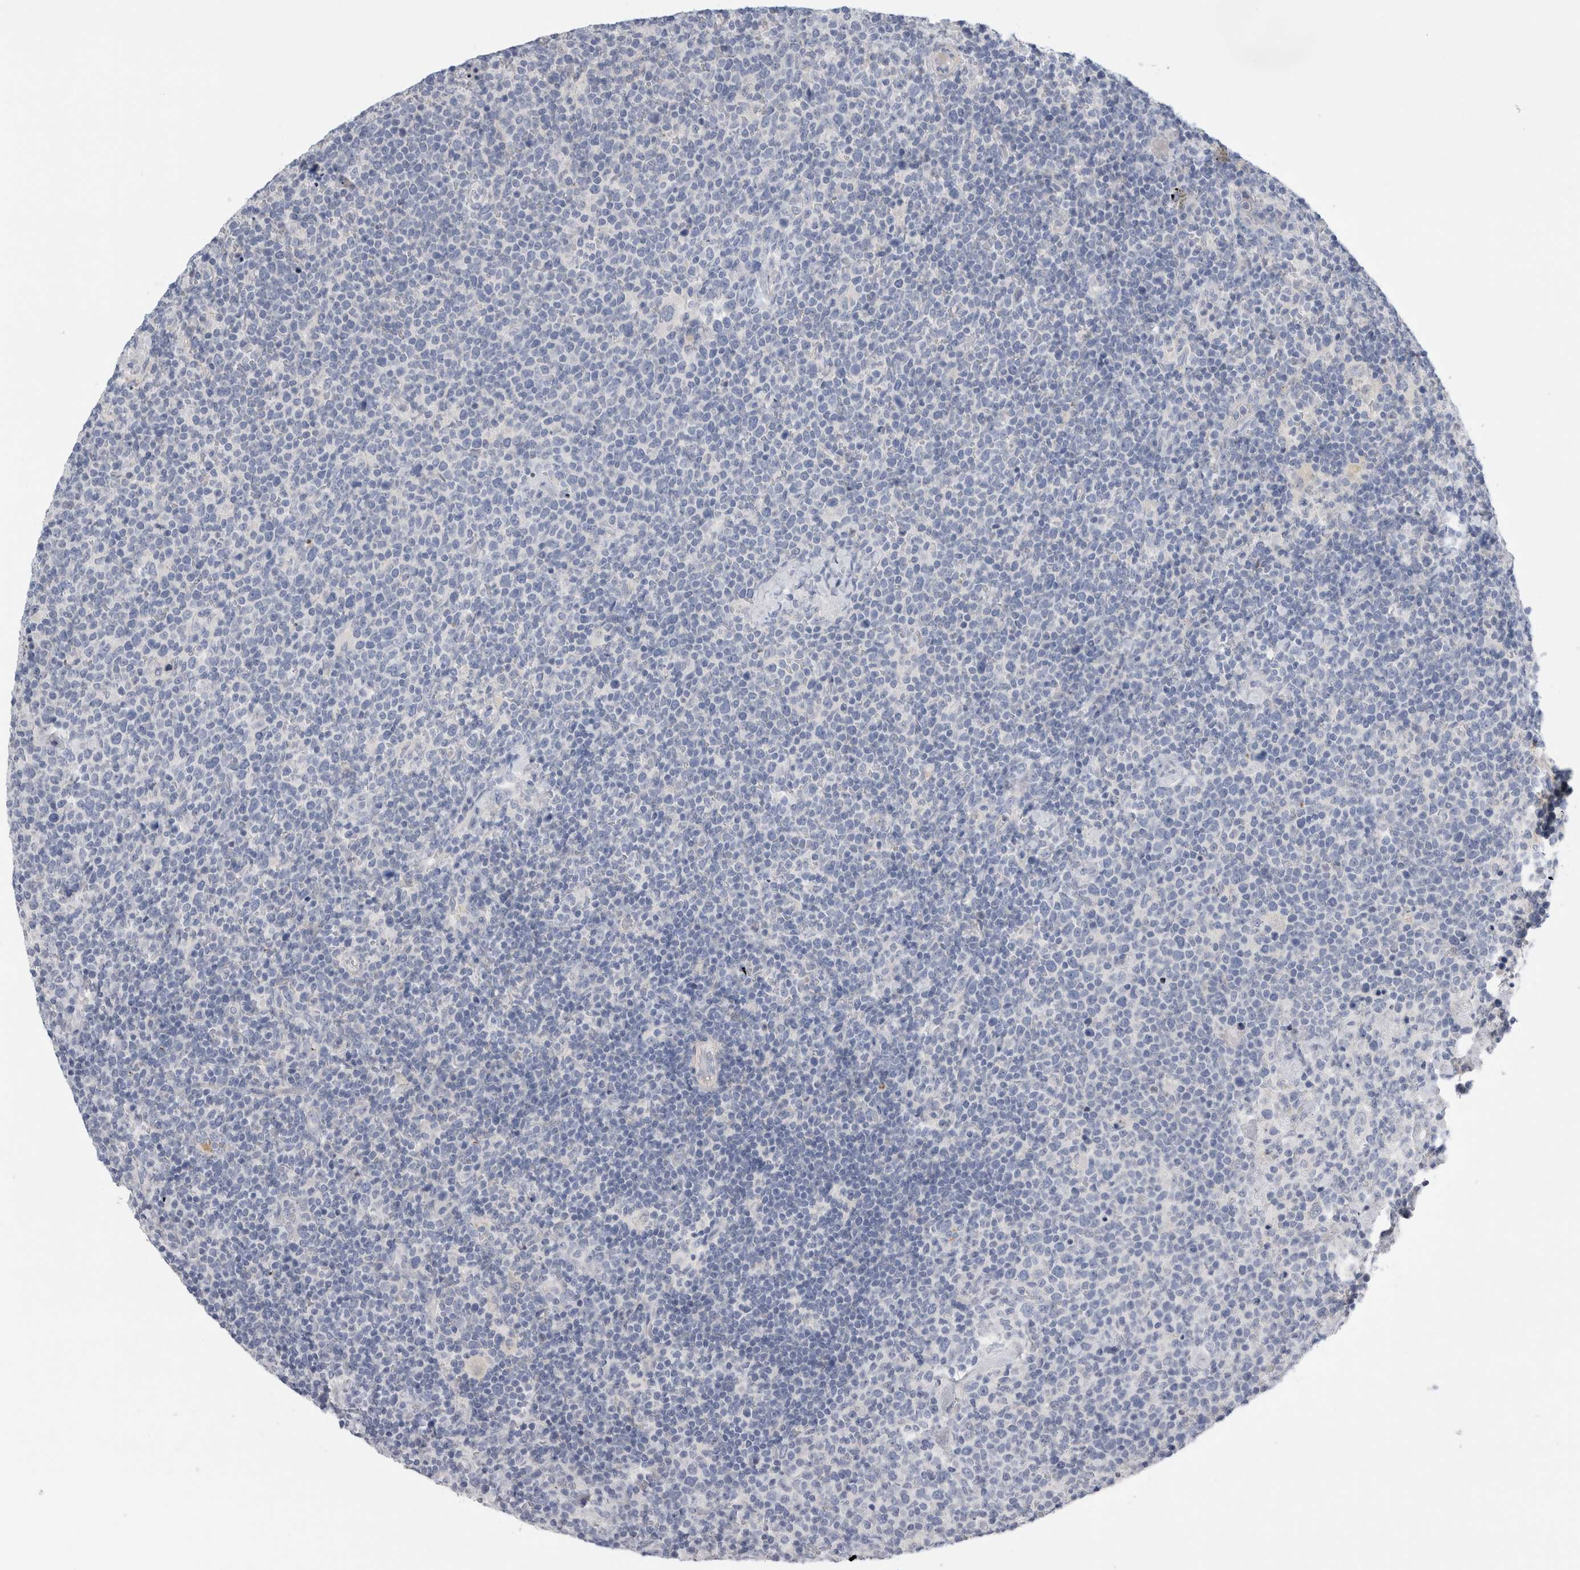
{"staining": {"intensity": "negative", "quantity": "none", "location": "none"}, "tissue": "lymphoma", "cell_type": "Tumor cells", "image_type": "cancer", "snomed": [{"axis": "morphology", "description": "Malignant lymphoma, non-Hodgkin's type, High grade"}, {"axis": "topography", "description": "Lymph node"}], "caption": "Immunohistochemistry of human lymphoma displays no positivity in tumor cells. The staining was performed using DAB (3,3'-diaminobenzidine) to visualize the protein expression in brown, while the nuclei were stained in blue with hematoxylin (Magnification: 20x).", "gene": "SLC20A2", "patient": {"sex": "male", "age": 61}}